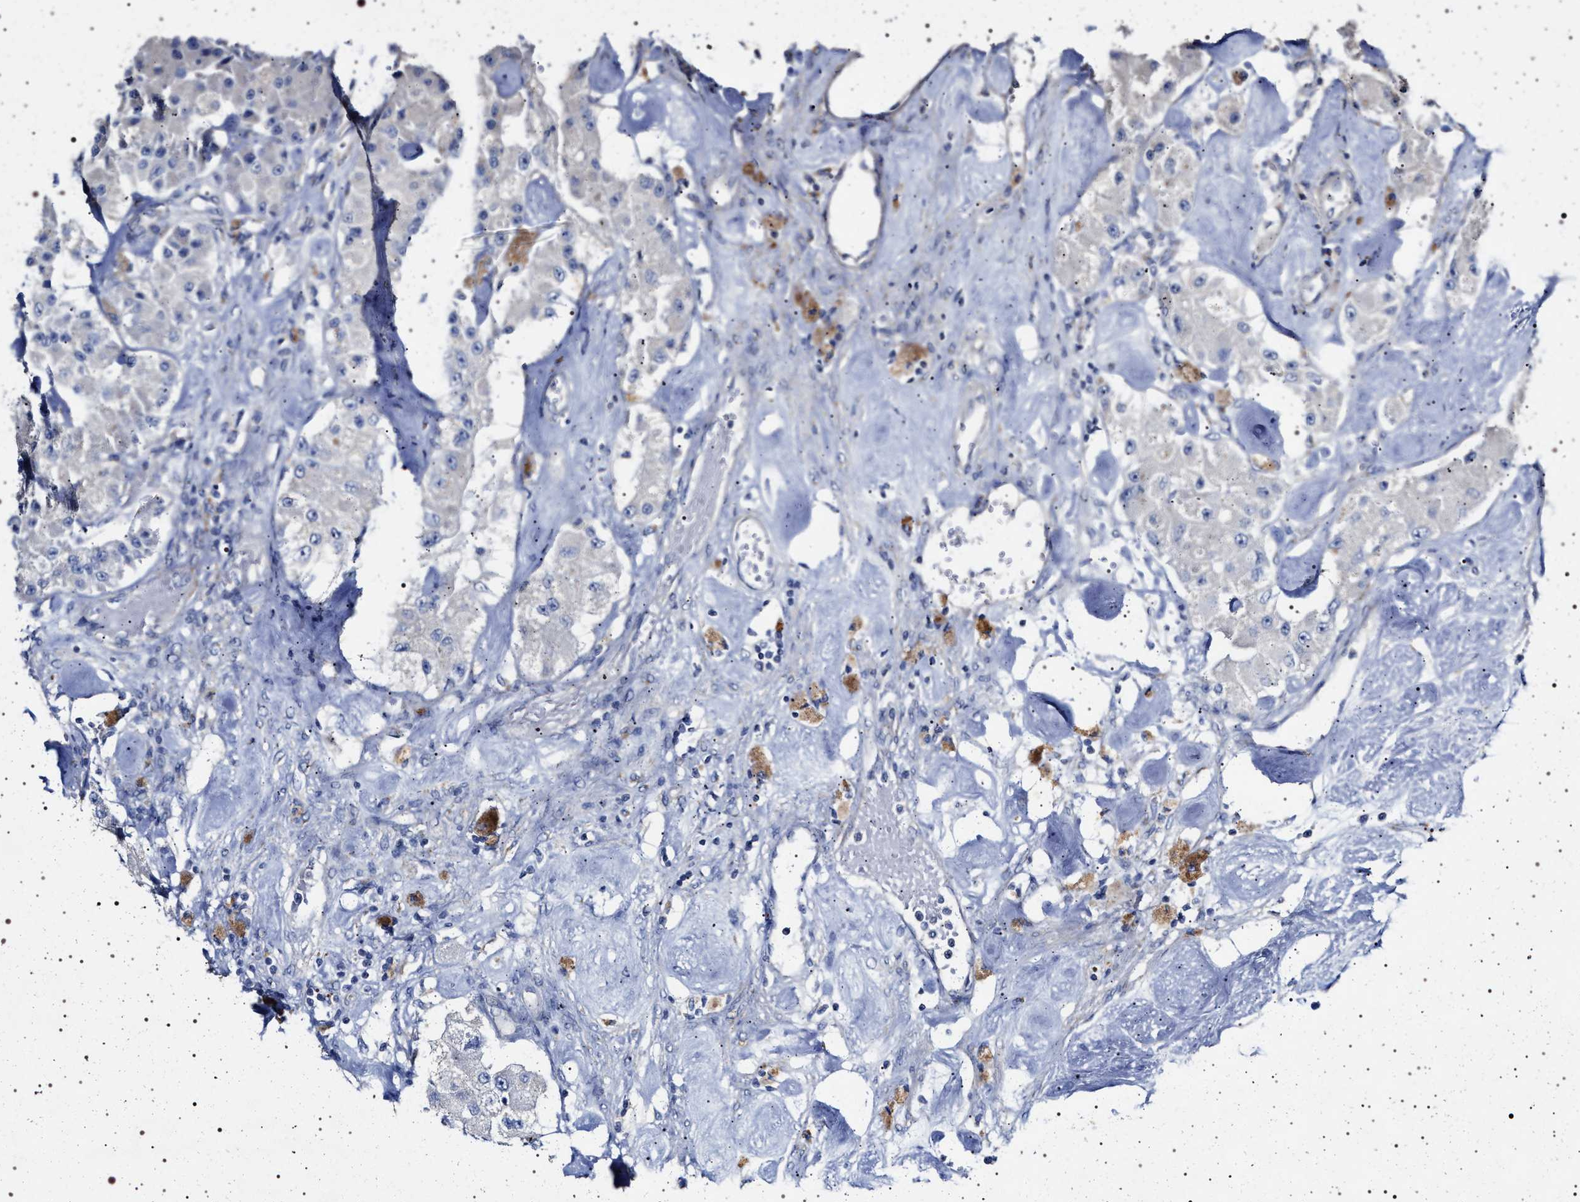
{"staining": {"intensity": "negative", "quantity": "none", "location": "none"}, "tissue": "carcinoid", "cell_type": "Tumor cells", "image_type": "cancer", "snomed": [{"axis": "morphology", "description": "Carcinoid, malignant, NOS"}, {"axis": "topography", "description": "Pancreas"}], "caption": "IHC image of malignant carcinoid stained for a protein (brown), which displays no positivity in tumor cells.", "gene": "NAALADL2", "patient": {"sex": "male", "age": 41}}